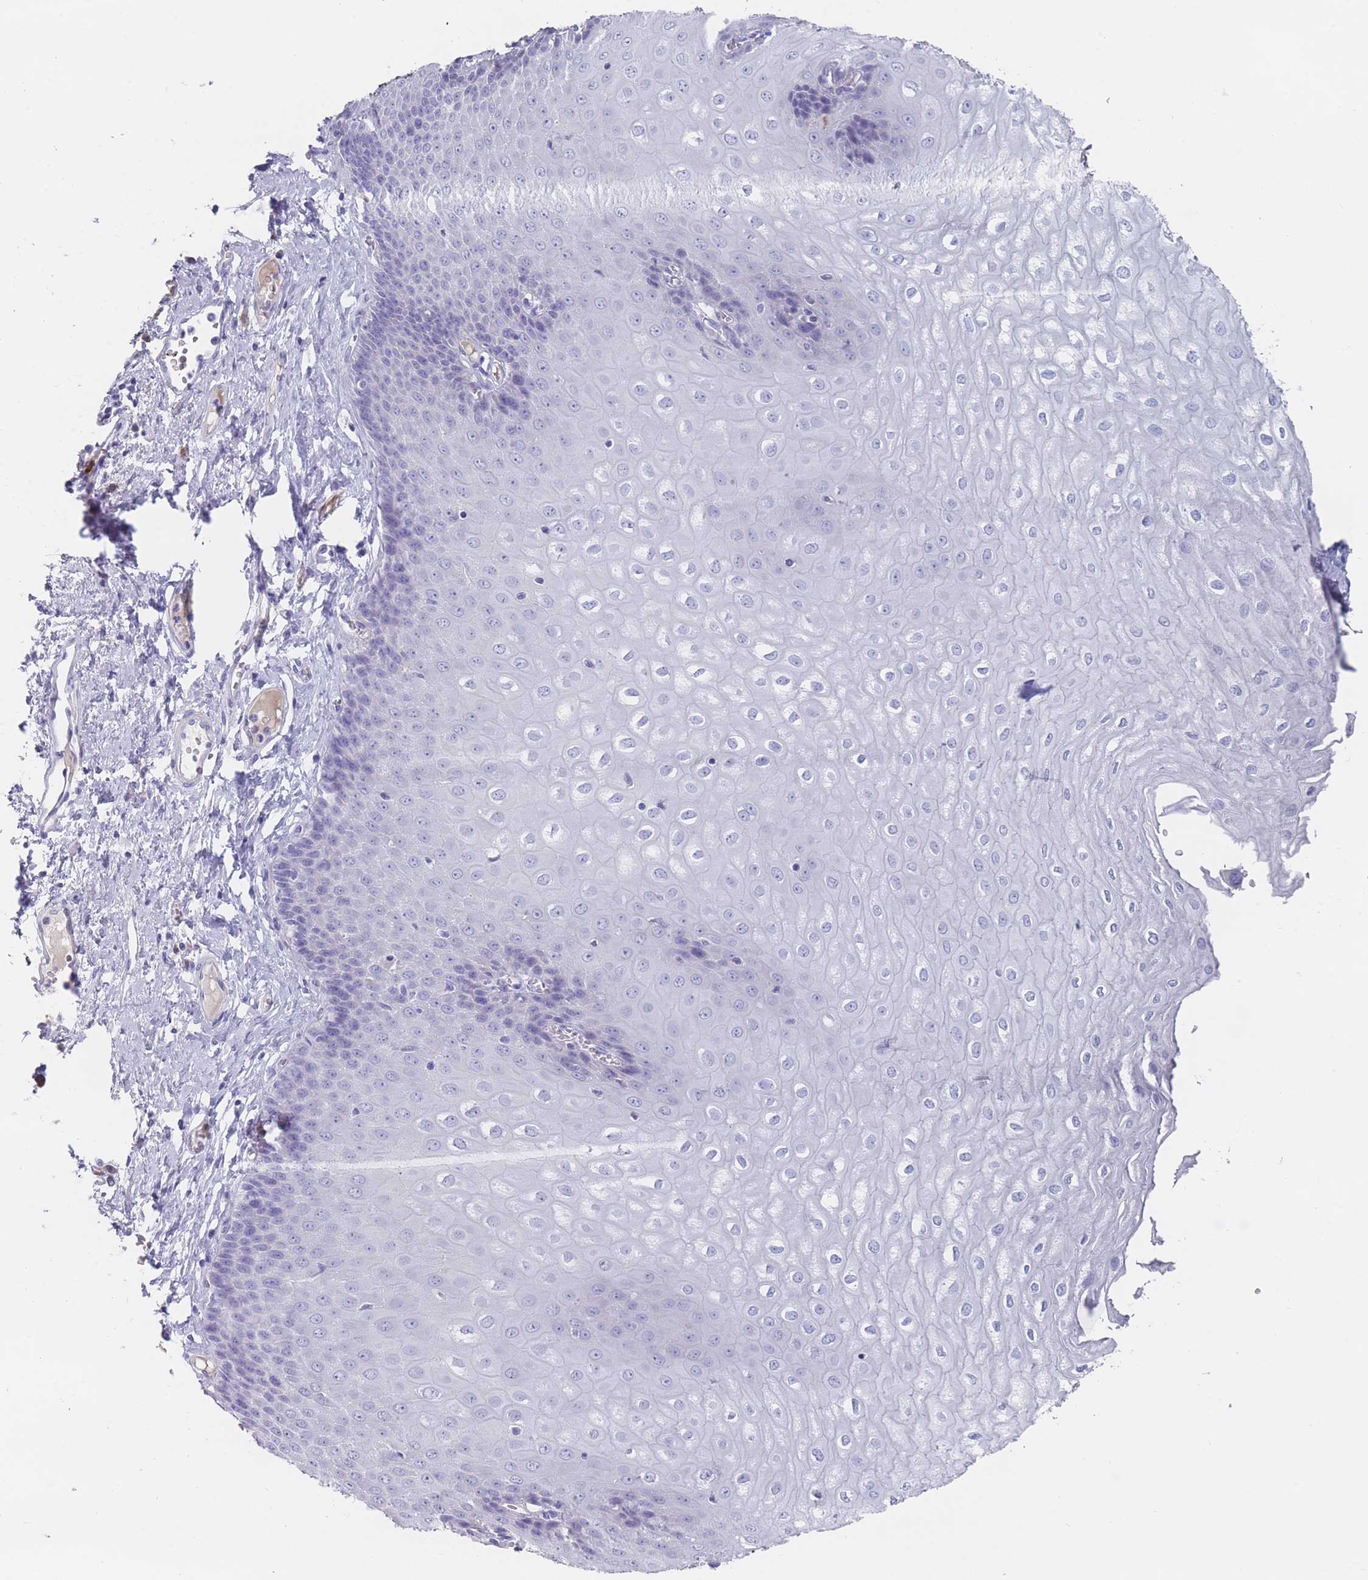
{"staining": {"intensity": "negative", "quantity": "none", "location": "none"}, "tissue": "esophagus", "cell_type": "Squamous epithelial cells", "image_type": "normal", "snomed": [{"axis": "morphology", "description": "Normal tissue, NOS"}, {"axis": "topography", "description": "Esophagus"}], "caption": "A micrograph of esophagus stained for a protein demonstrates no brown staining in squamous epithelial cells. Brightfield microscopy of IHC stained with DAB (3,3'-diaminobenzidine) (brown) and hematoxylin (blue), captured at high magnification.", "gene": "ST8SIA5", "patient": {"sex": "male", "age": 60}}